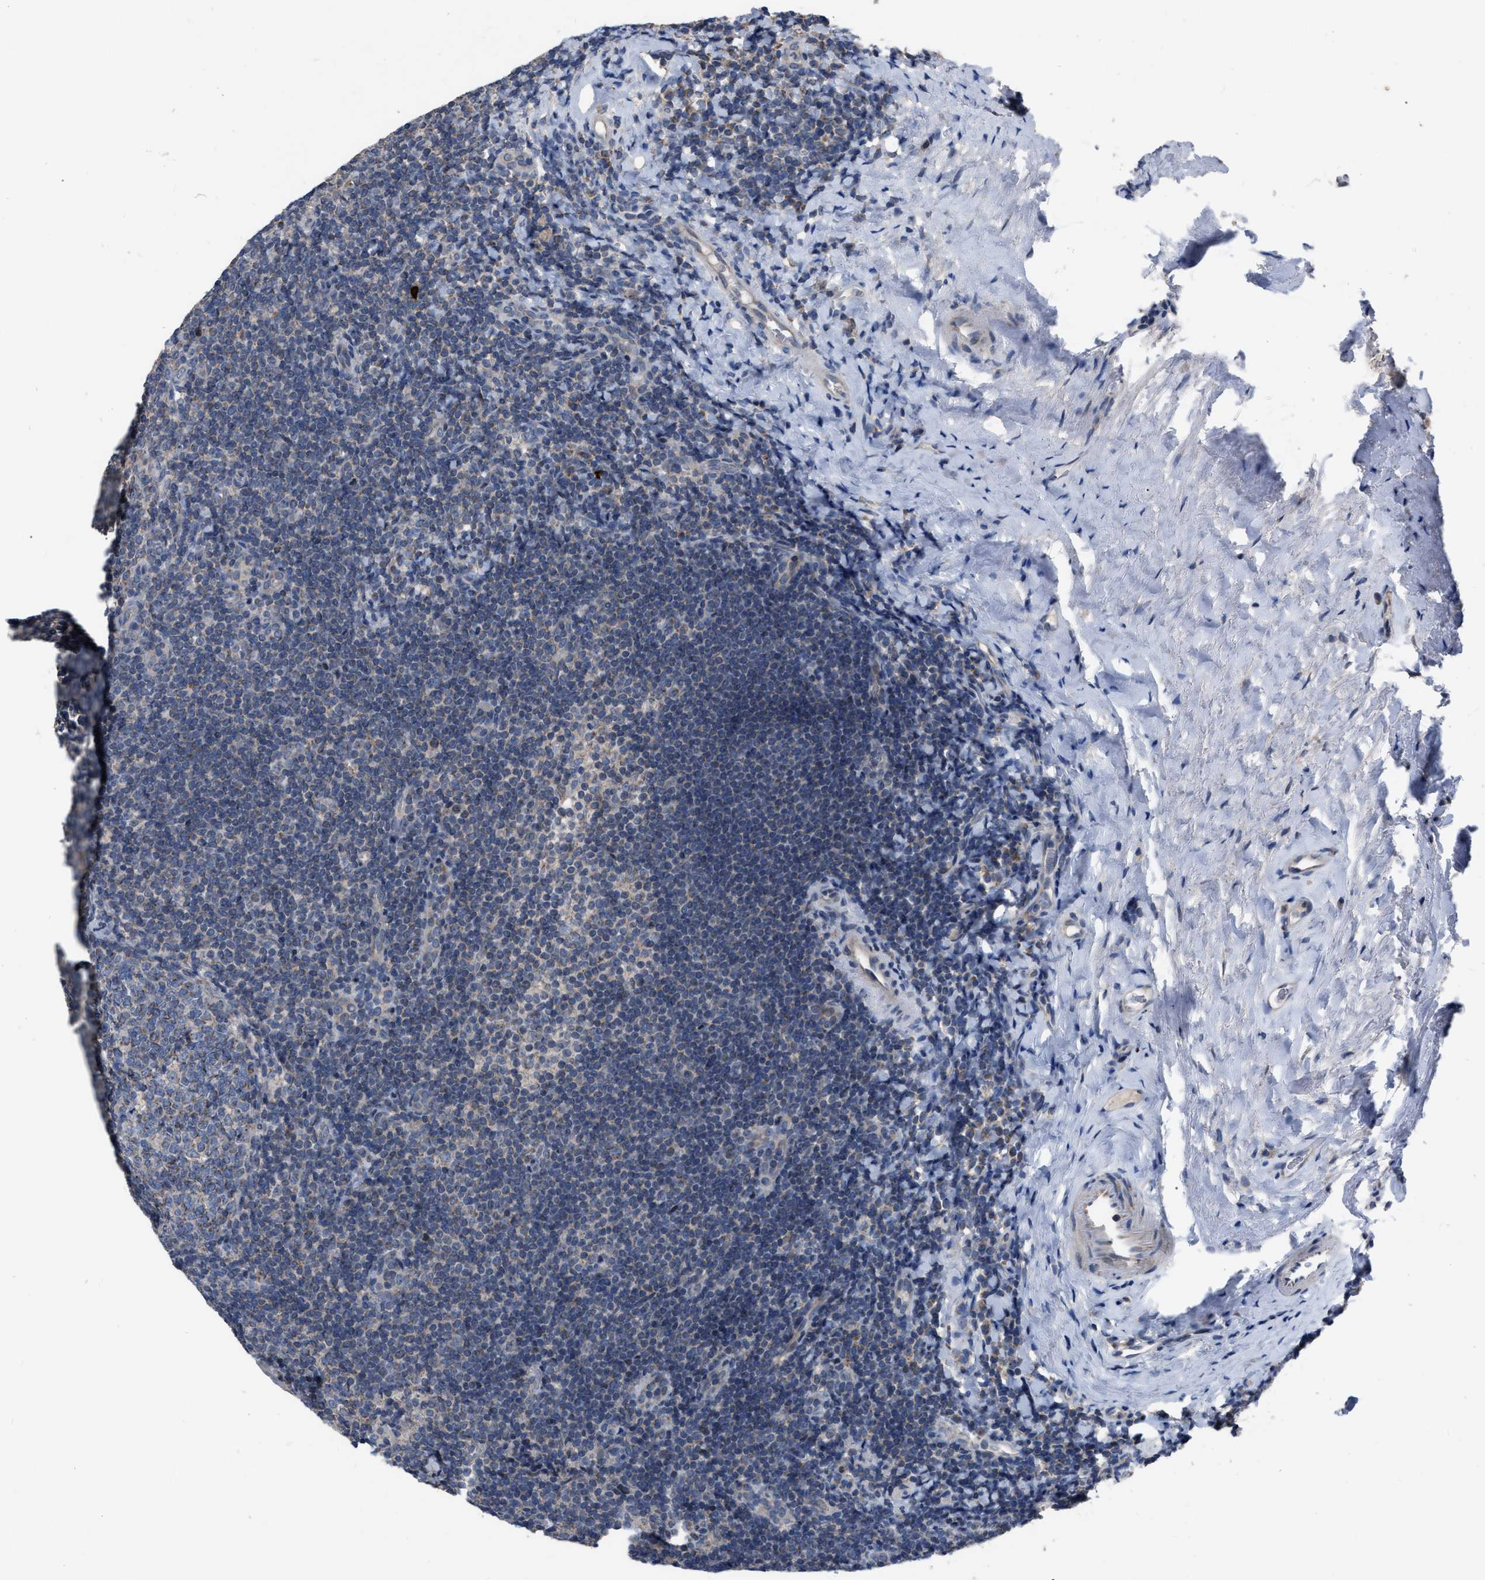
{"staining": {"intensity": "moderate", "quantity": "<25%", "location": "cytoplasmic/membranous"}, "tissue": "tonsil", "cell_type": "Germinal center cells", "image_type": "normal", "snomed": [{"axis": "morphology", "description": "Normal tissue, NOS"}, {"axis": "topography", "description": "Tonsil"}], "caption": "This photomicrograph reveals normal tonsil stained with immunohistochemistry to label a protein in brown. The cytoplasmic/membranous of germinal center cells show moderate positivity for the protein. Nuclei are counter-stained blue.", "gene": "DDX56", "patient": {"sex": "male", "age": 37}}